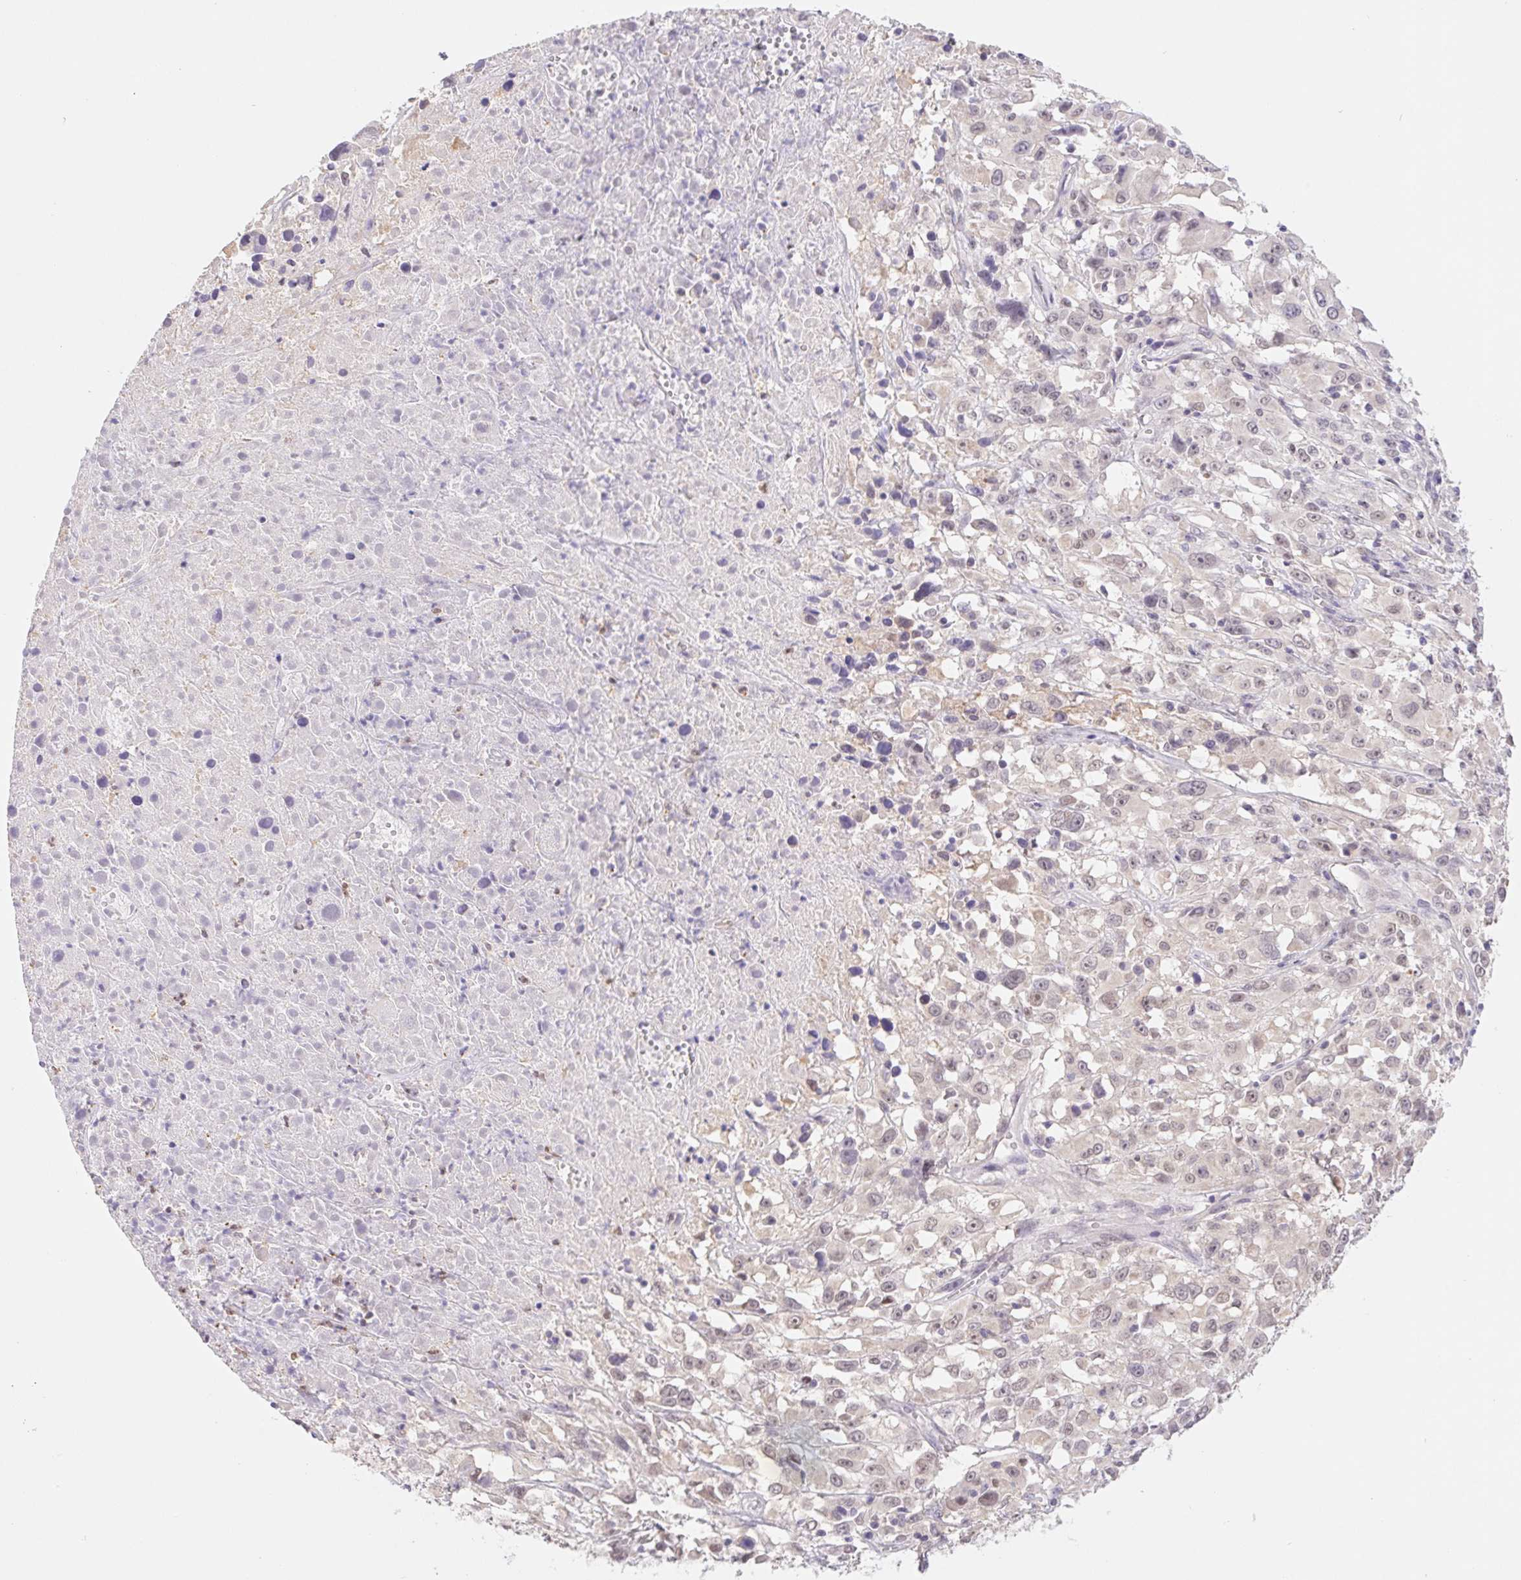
{"staining": {"intensity": "weak", "quantity": "<25%", "location": "nuclear"}, "tissue": "melanoma", "cell_type": "Tumor cells", "image_type": "cancer", "snomed": [{"axis": "morphology", "description": "Malignant melanoma, Metastatic site"}, {"axis": "topography", "description": "Soft tissue"}], "caption": "Tumor cells show no significant expression in melanoma.", "gene": "L3MBTL4", "patient": {"sex": "male", "age": 50}}